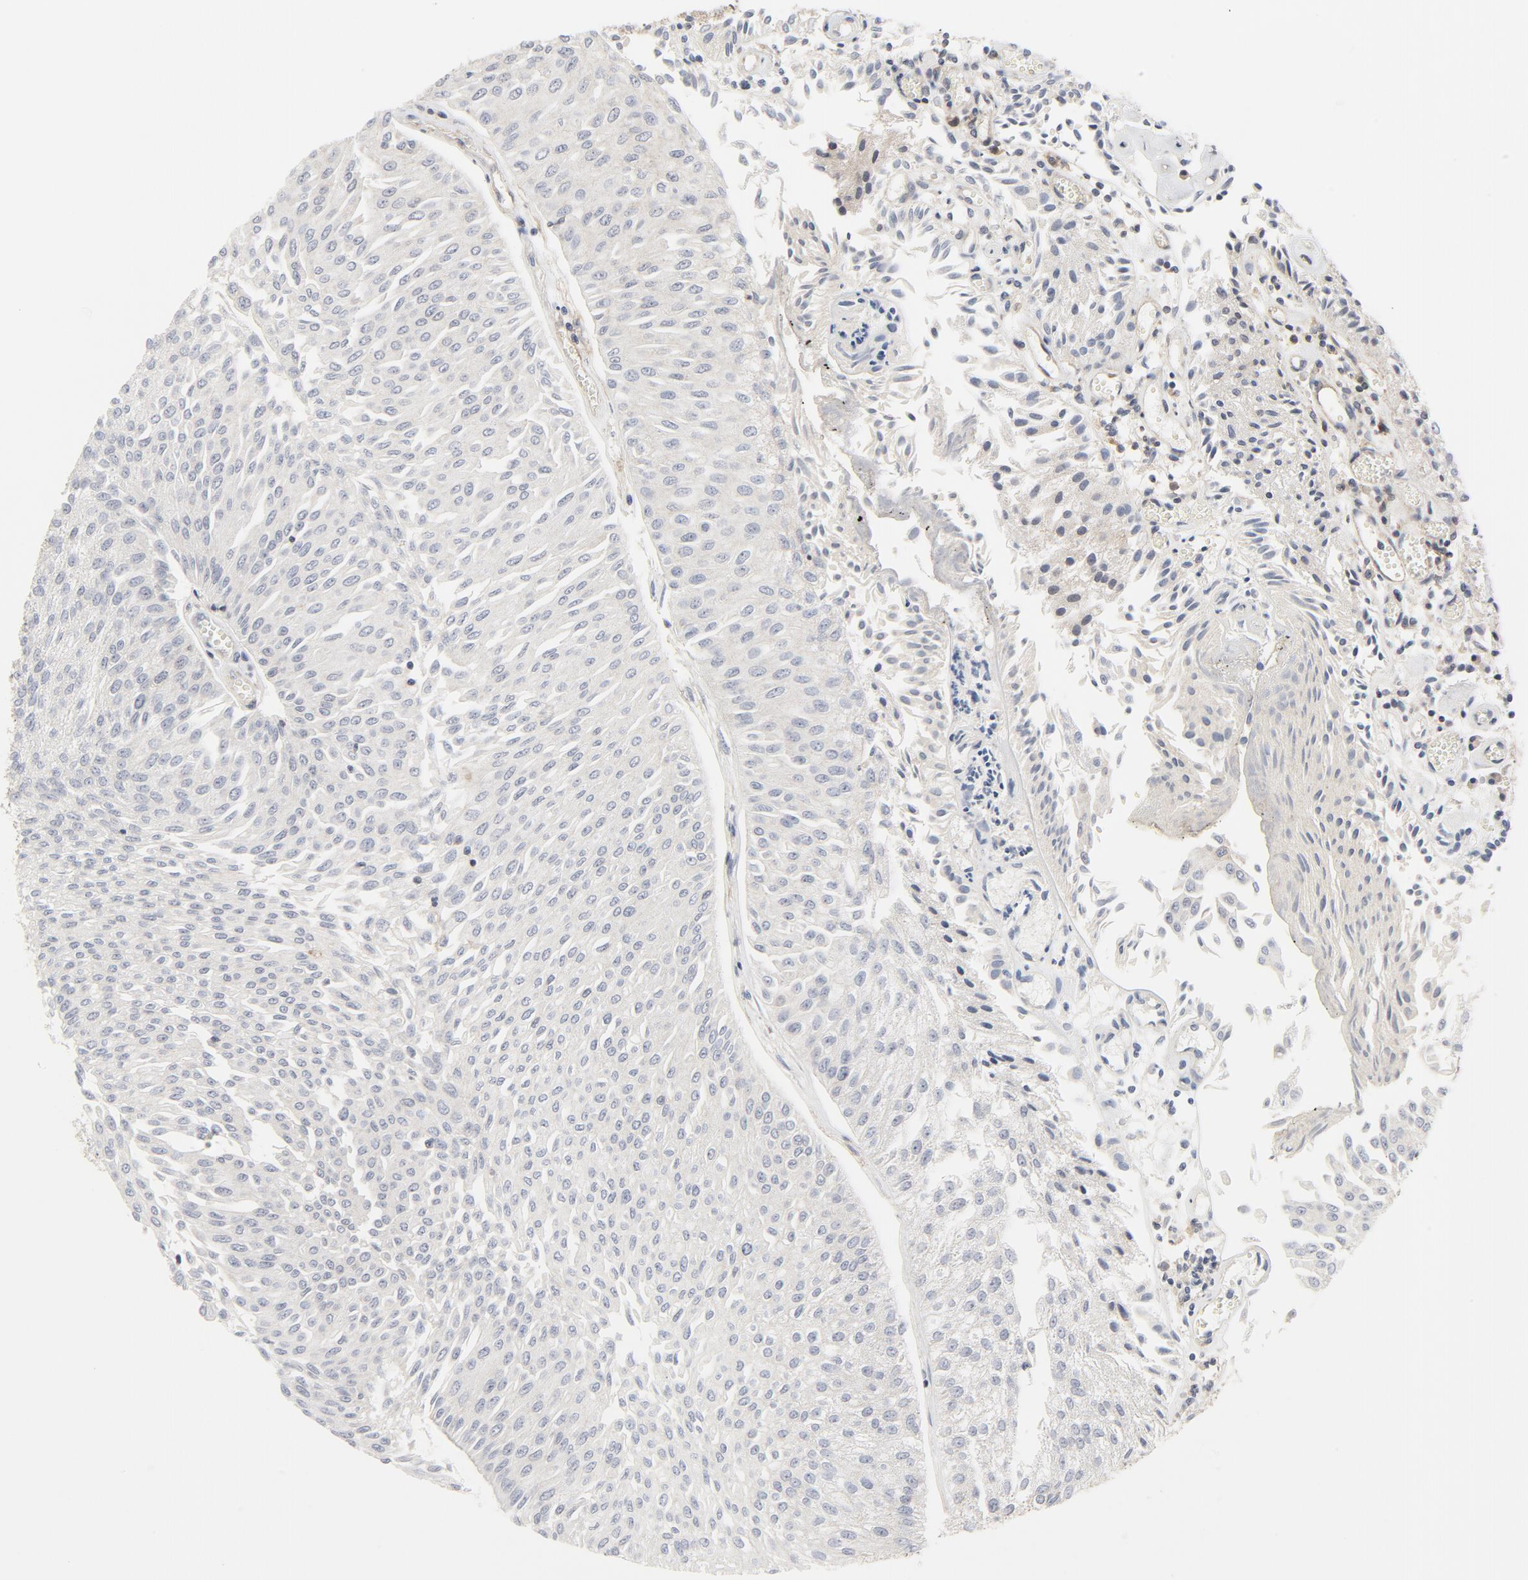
{"staining": {"intensity": "weak", "quantity": ">75%", "location": "cytoplasmic/membranous"}, "tissue": "urothelial cancer", "cell_type": "Tumor cells", "image_type": "cancer", "snomed": [{"axis": "morphology", "description": "Urothelial carcinoma, Low grade"}, {"axis": "topography", "description": "Urinary bladder"}], "caption": "Urothelial cancer stained for a protein displays weak cytoplasmic/membranous positivity in tumor cells.", "gene": "MAP2K7", "patient": {"sex": "male", "age": 86}}